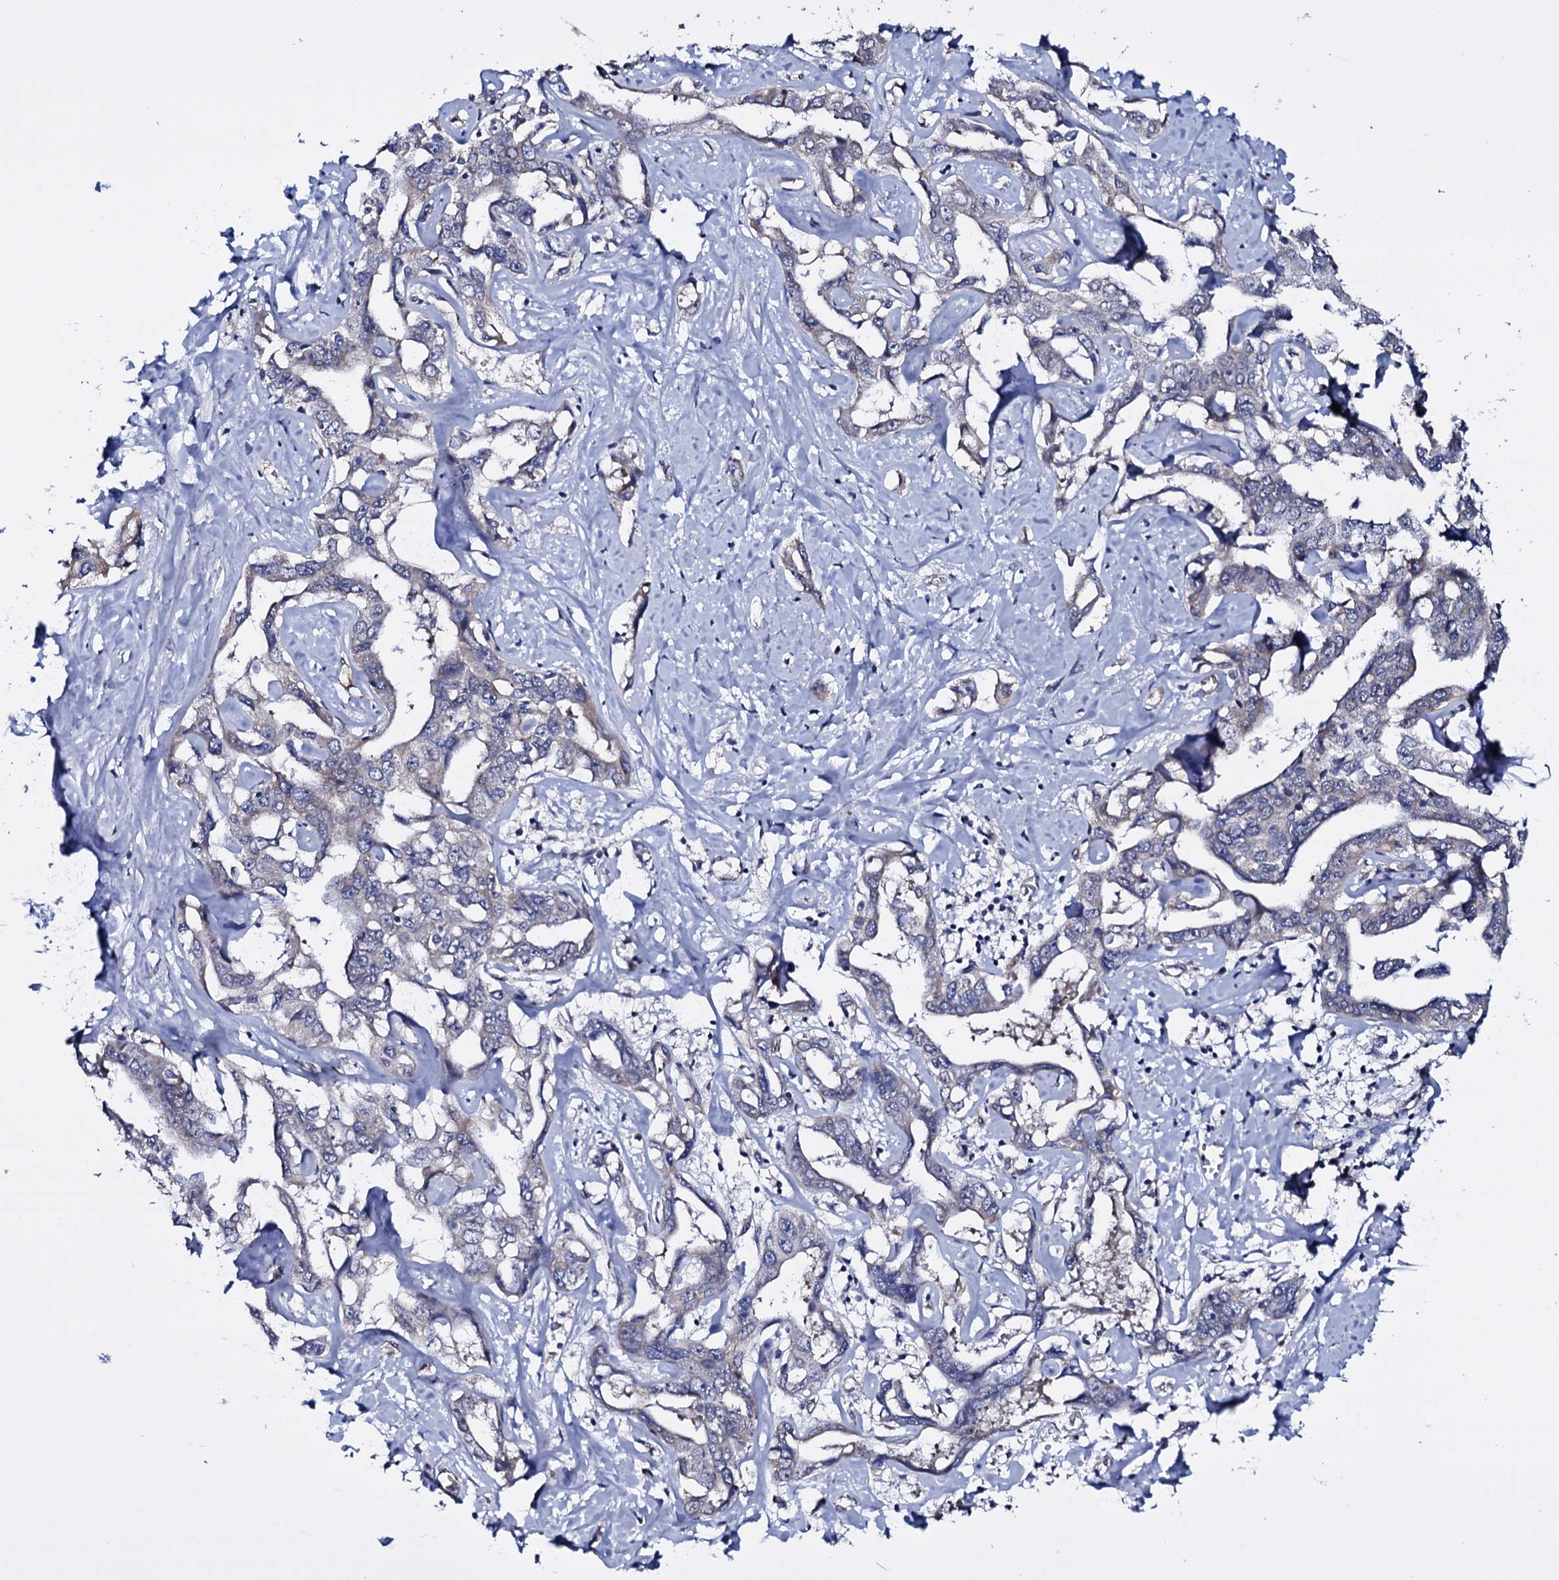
{"staining": {"intensity": "negative", "quantity": "none", "location": "none"}, "tissue": "liver cancer", "cell_type": "Tumor cells", "image_type": "cancer", "snomed": [{"axis": "morphology", "description": "Cholangiocarcinoma"}, {"axis": "topography", "description": "Liver"}], "caption": "Tumor cells show no significant staining in liver cholangiocarcinoma.", "gene": "GAREM1", "patient": {"sex": "male", "age": 59}}